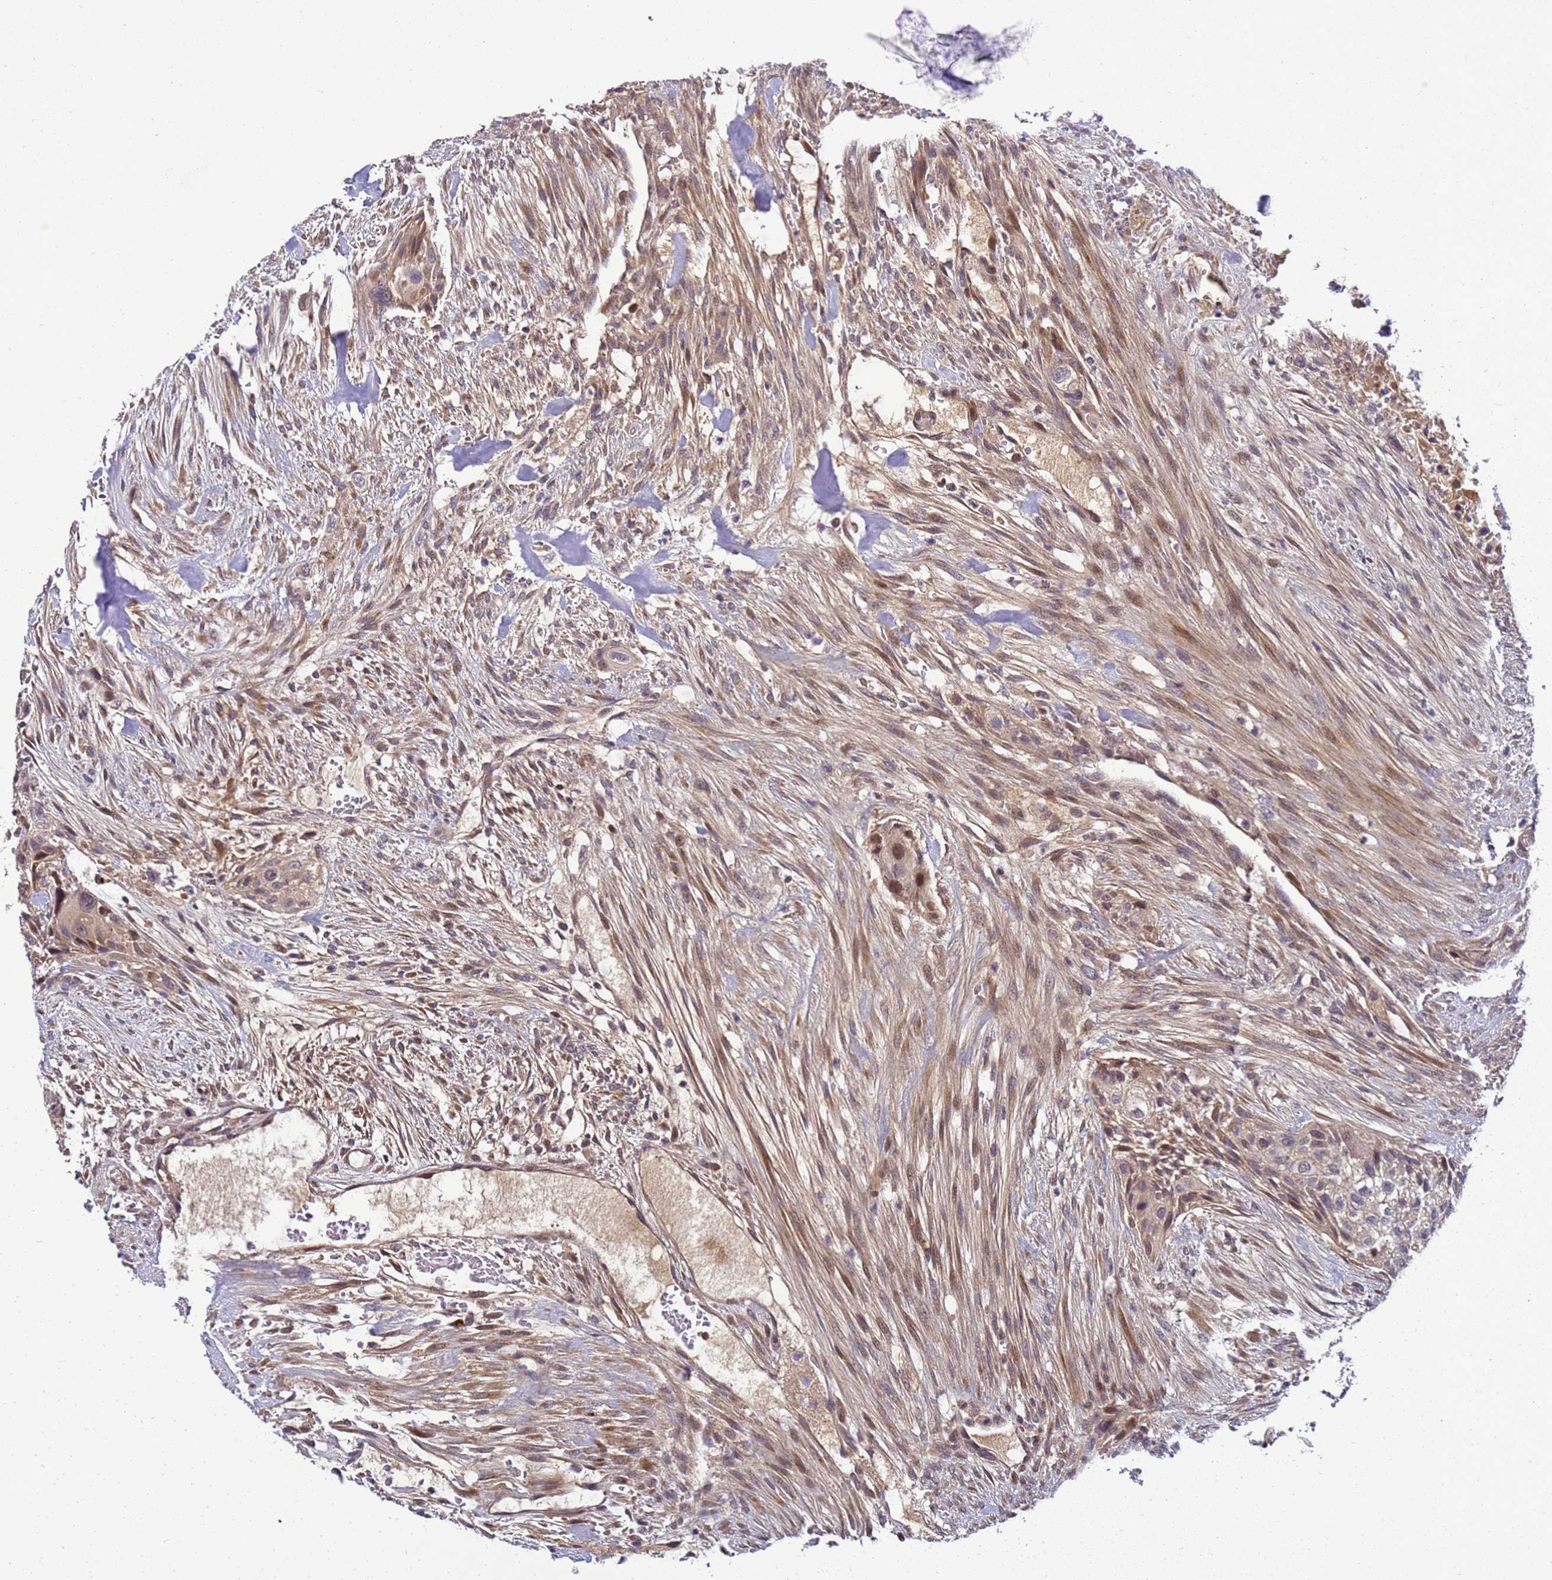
{"staining": {"intensity": "weak", "quantity": "25%-75%", "location": "cytoplasmic/membranous"}, "tissue": "urothelial cancer", "cell_type": "Tumor cells", "image_type": "cancer", "snomed": [{"axis": "morphology", "description": "Urothelial carcinoma, High grade"}, {"axis": "topography", "description": "Urinary bladder"}], "caption": "The histopathology image displays immunohistochemical staining of urothelial cancer. There is weak cytoplasmic/membranous staining is appreciated in about 25%-75% of tumor cells.", "gene": "TMEM74B", "patient": {"sex": "male", "age": 35}}